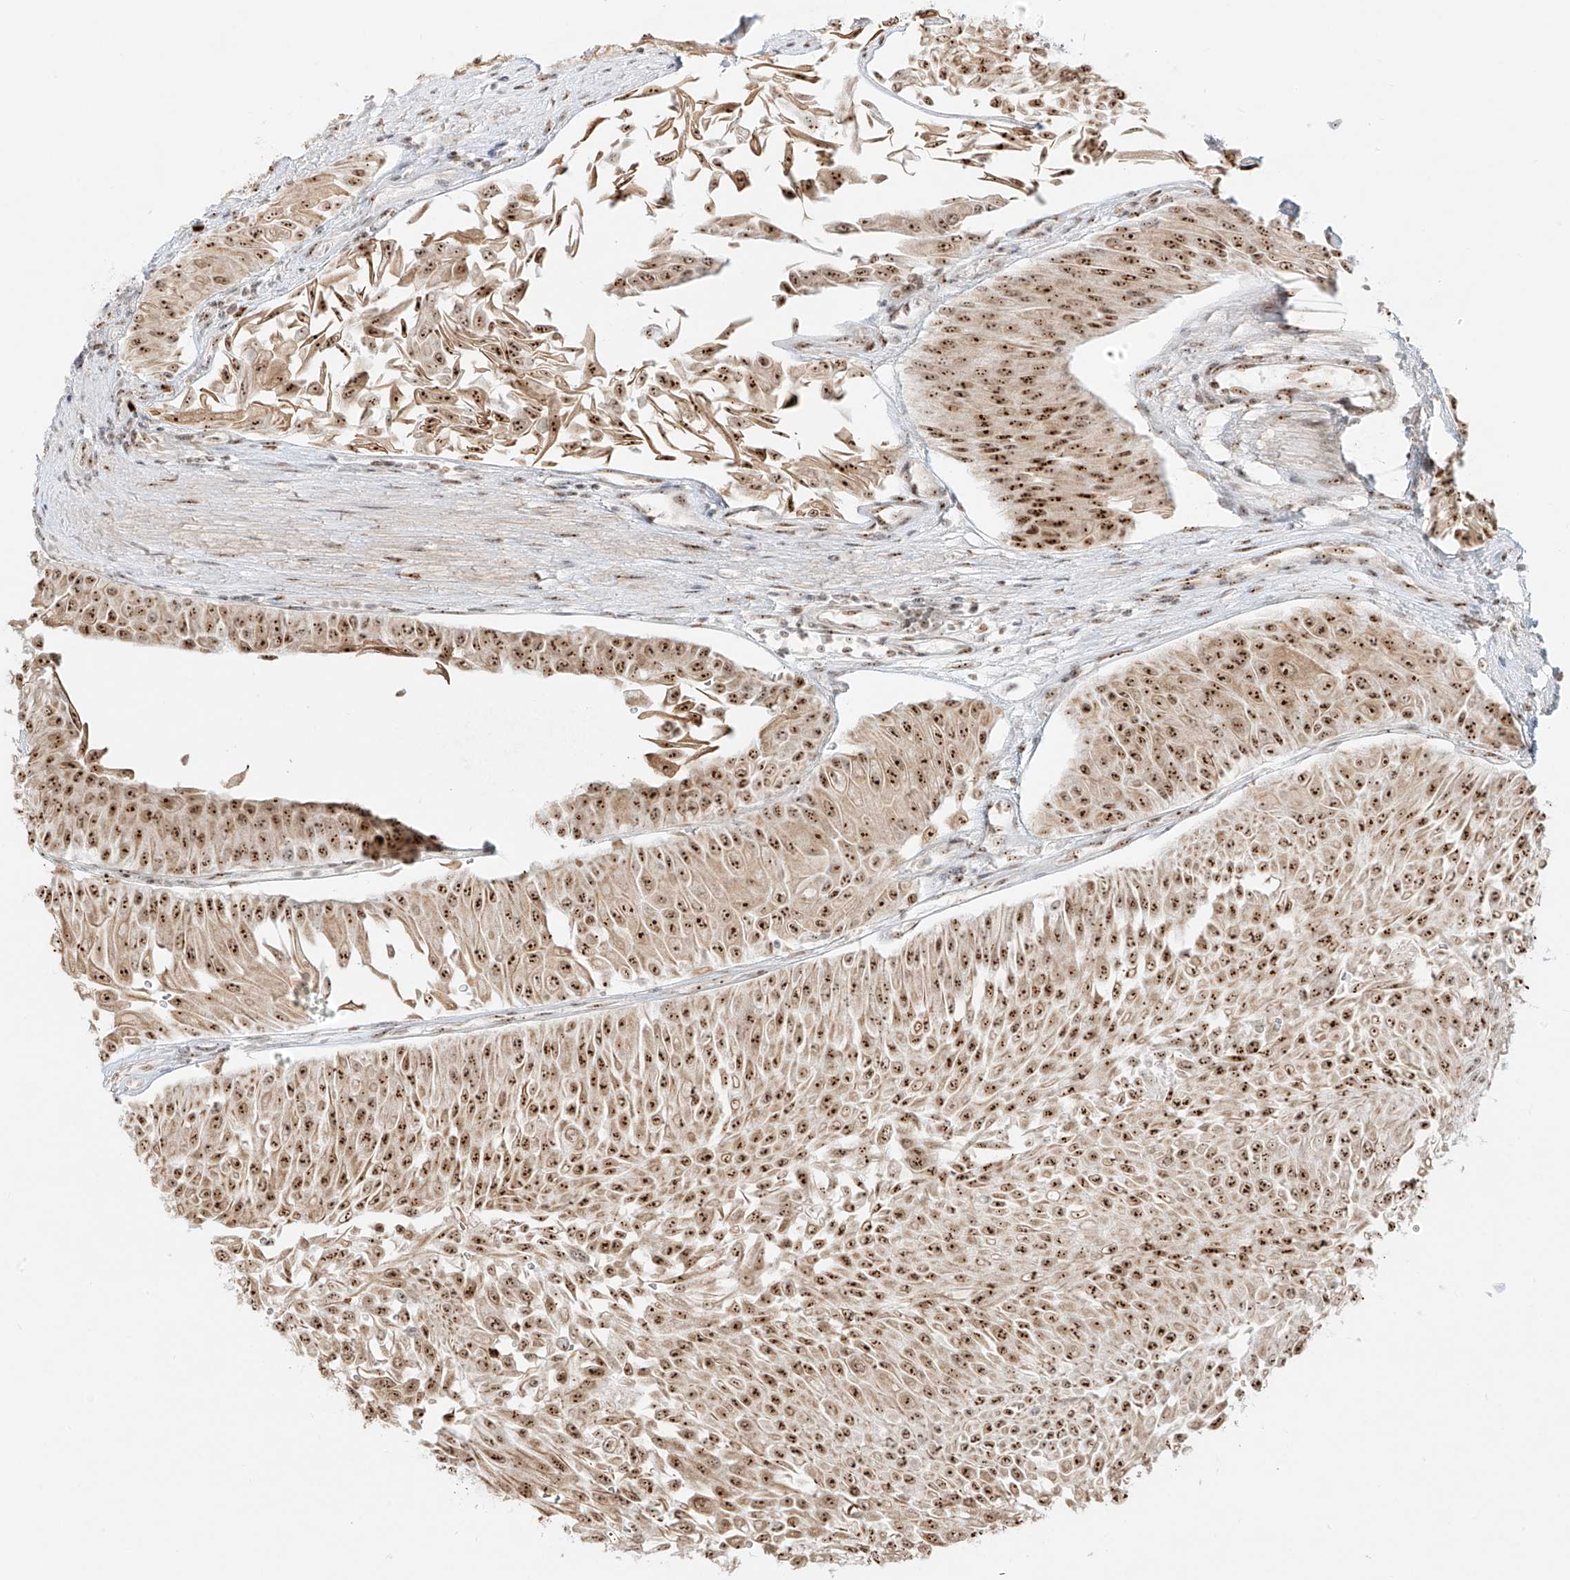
{"staining": {"intensity": "strong", "quantity": ">75%", "location": "nuclear"}, "tissue": "urothelial cancer", "cell_type": "Tumor cells", "image_type": "cancer", "snomed": [{"axis": "morphology", "description": "Urothelial carcinoma, Low grade"}, {"axis": "topography", "description": "Urinary bladder"}], "caption": "IHC histopathology image of neoplastic tissue: human urothelial cancer stained using immunohistochemistry demonstrates high levels of strong protein expression localized specifically in the nuclear of tumor cells, appearing as a nuclear brown color.", "gene": "ZNF512", "patient": {"sex": "male", "age": 67}}